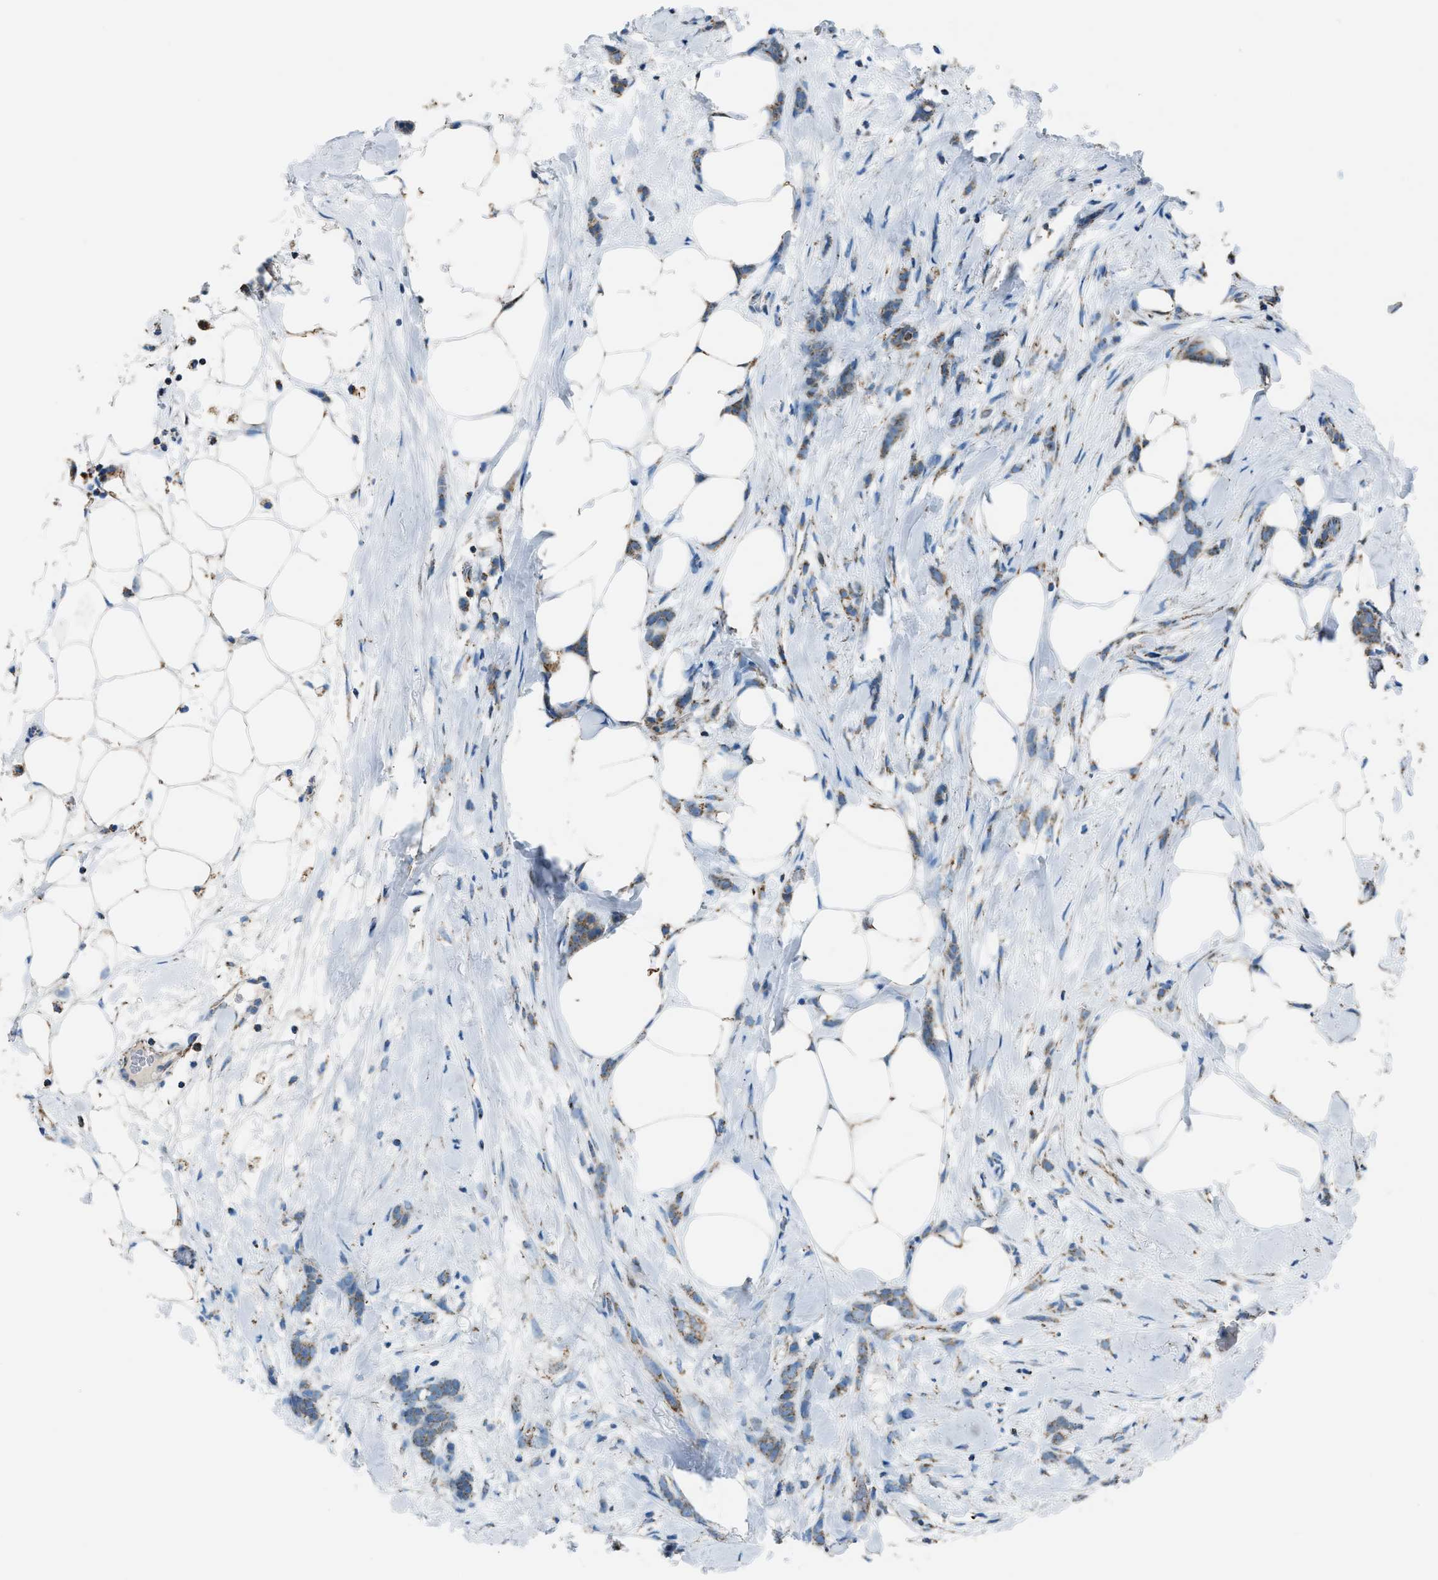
{"staining": {"intensity": "moderate", "quantity": ">75%", "location": "cytoplasmic/membranous"}, "tissue": "breast cancer", "cell_type": "Tumor cells", "image_type": "cancer", "snomed": [{"axis": "morphology", "description": "Lobular carcinoma, in situ"}, {"axis": "morphology", "description": "Lobular carcinoma"}, {"axis": "topography", "description": "Breast"}], "caption": "Immunohistochemistry staining of breast cancer, which displays medium levels of moderate cytoplasmic/membranous expression in about >75% of tumor cells indicating moderate cytoplasmic/membranous protein staining. The staining was performed using DAB (brown) for protein detection and nuclei were counterstained in hematoxylin (blue).", "gene": "MDH2", "patient": {"sex": "female", "age": 41}}